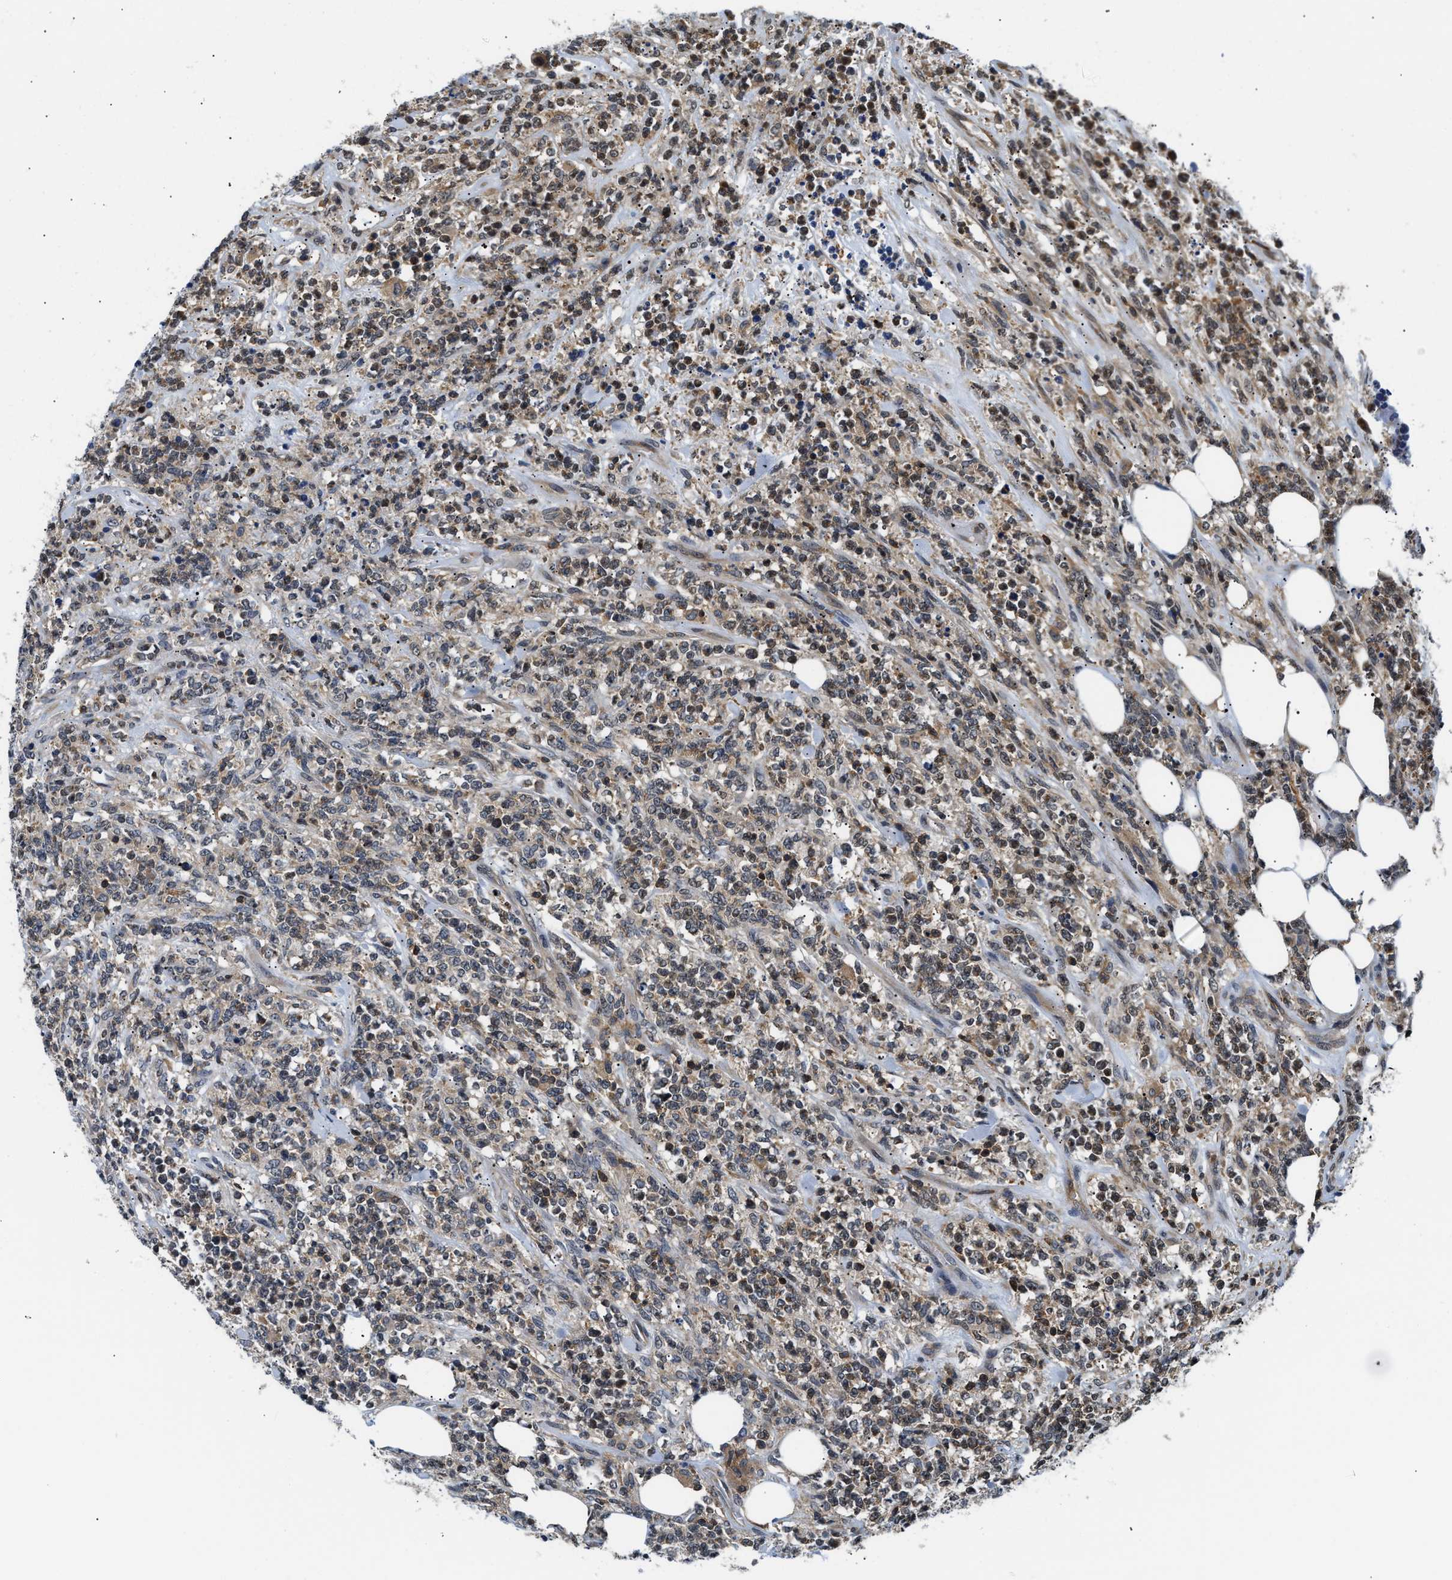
{"staining": {"intensity": "weak", "quantity": ">75%", "location": "cytoplasmic/membranous"}, "tissue": "lymphoma", "cell_type": "Tumor cells", "image_type": "cancer", "snomed": [{"axis": "morphology", "description": "Malignant lymphoma, non-Hodgkin's type, High grade"}, {"axis": "topography", "description": "Soft tissue"}], "caption": "Human malignant lymphoma, non-Hodgkin's type (high-grade) stained with a brown dye demonstrates weak cytoplasmic/membranous positive staining in about >75% of tumor cells.", "gene": "STK10", "patient": {"sex": "male", "age": 18}}